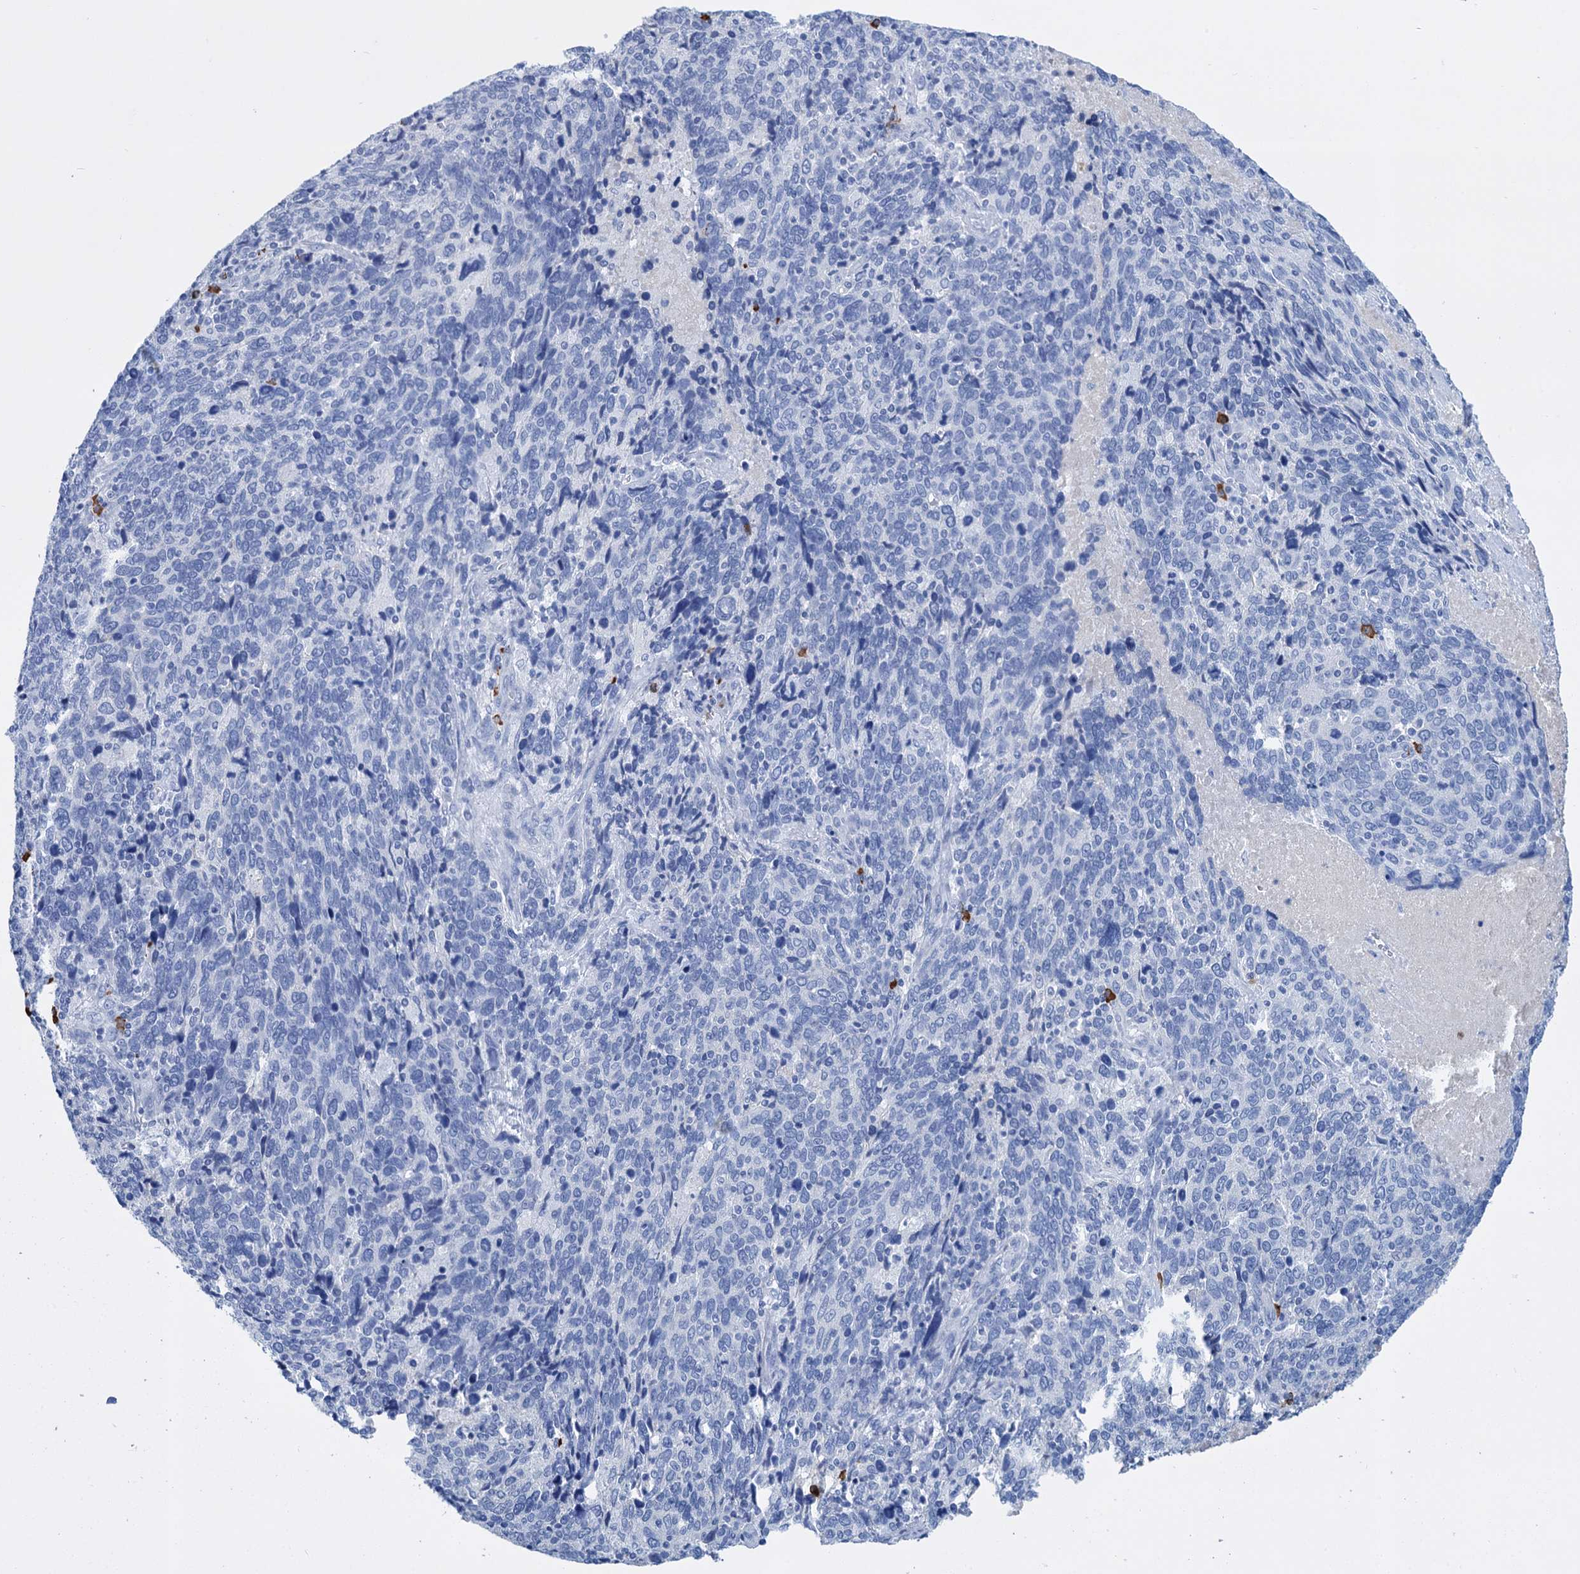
{"staining": {"intensity": "negative", "quantity": "none", "location": "none"}, "tissue": "cervical cancer", "cell_type": "Tumor cells", "image_type": "cancer", "snomed": [{"axis": "morphology", "description": "Squamous cell carcinoma, NOS"}, {"axis": "topography", "description": "Cervix"}], "caption": "High power microscopy histopathology image of an immunohistochemistry (IHC) image of squamous cell carcinoma (cervical), revealing no significant positivity in tumor cells.", "gene": "FBXW12", "patient": {"sex": "female", "age": 41}}